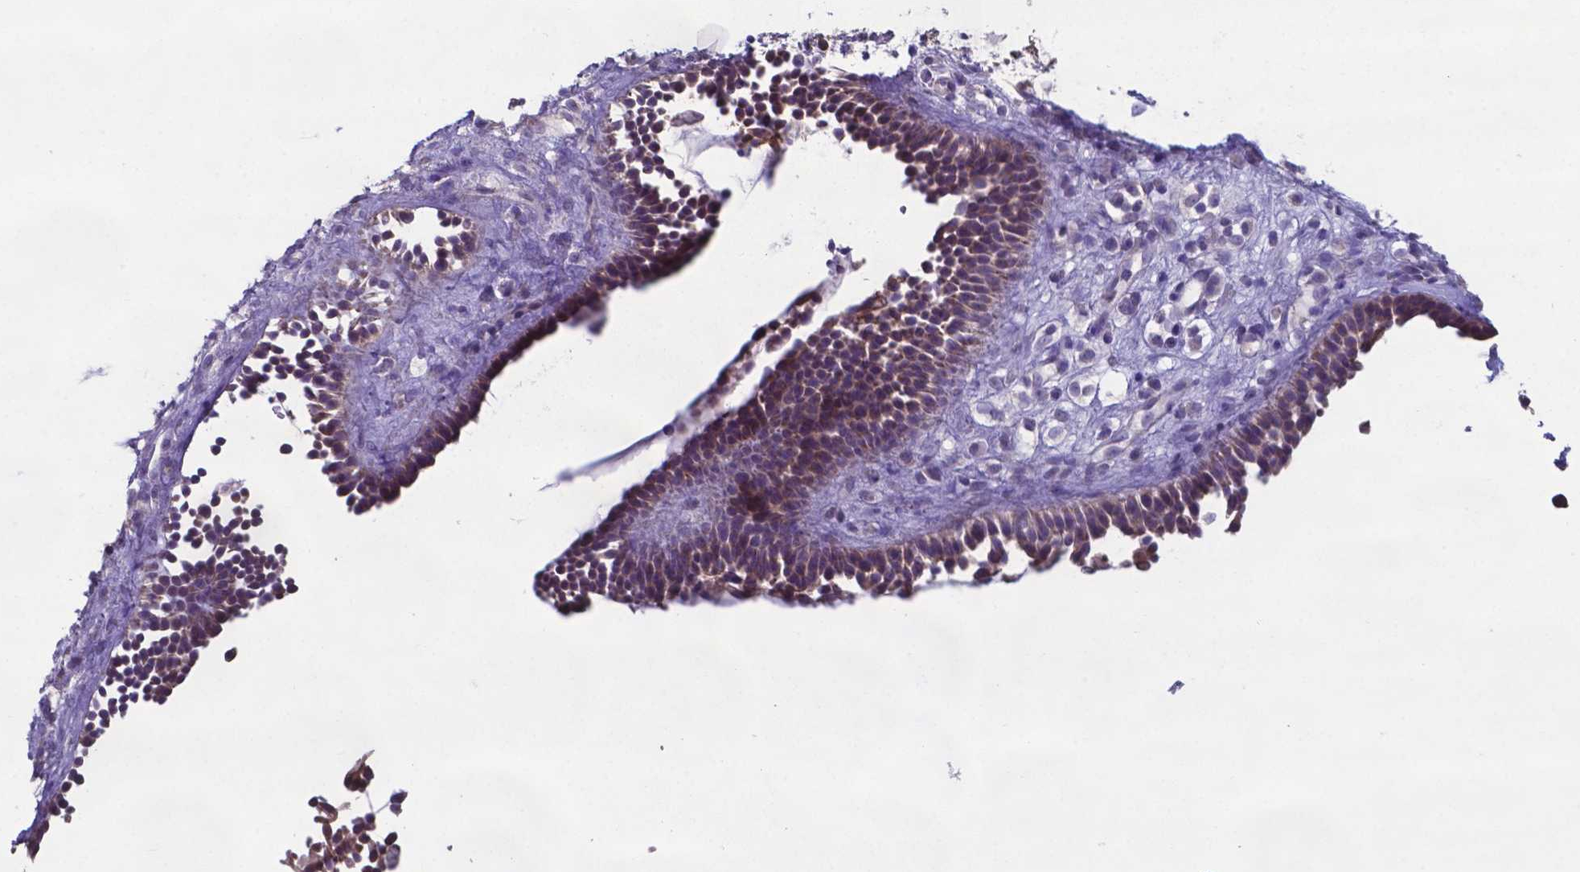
{"staining": {"intensity": "moderate", "quantity": ">75%", "location": "cytoplasmic/membranous"}, "tissue": "nasopharynx", "cell_type": "Respiratory epithelial cells", "image_type": "normal", "snomed": [{"axis": "morphology", "description": "Normal tissue, NOS"}, {"axis": "topography", "description": "Nasopharynx"}], "caption": "Immunohistochemistry (IHC) photomicrograph of normal human nasopharynx stained for a protein (brown), which demonstrates medium levels of moderate cytoplasmic/membranous expression in approximately >75% of respiratory epithelial cells.", "gene": "TYRO3", "patient": {"sex": "male", "age": 77}}